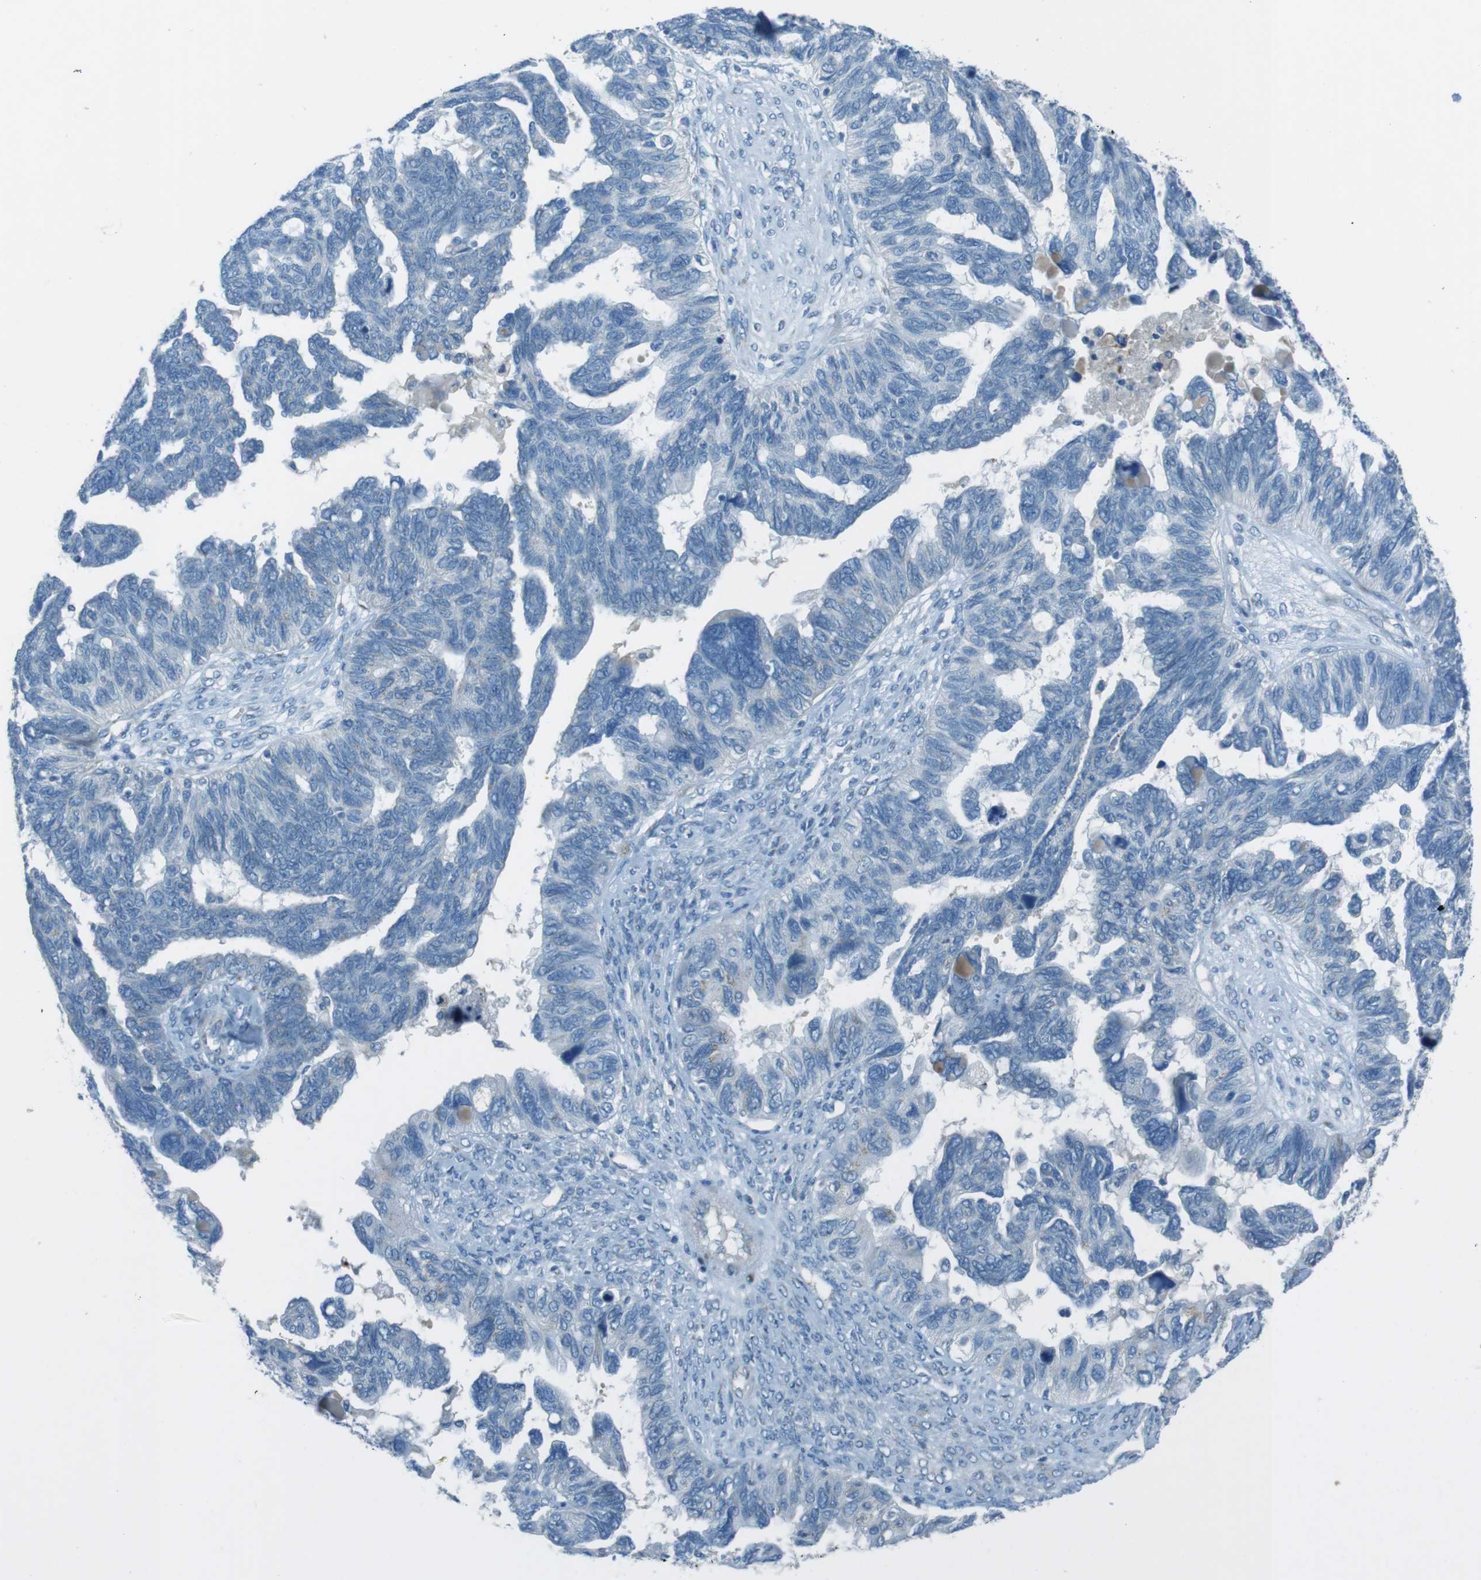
{"staining": {"intensity": "negative", "quantity": "none", "location": "none"}, "tissue": "ovarian cancer", "cell_type": "Tumor cells", "image_type": "cancer", "snomed": [{"axis": "morphology", "description": "Cystadenocarcinoma, serous, NOS"}, {"axis": "topography", "description": "Ovary"}], "caption": "Ovarian cancer (serous cystadenocarcinoma) was stained to show a protein in brown. There is no significant staining in tumor cells.", "gene": "TXNDC15", "patient": {"sex": "female", "age": 79}}